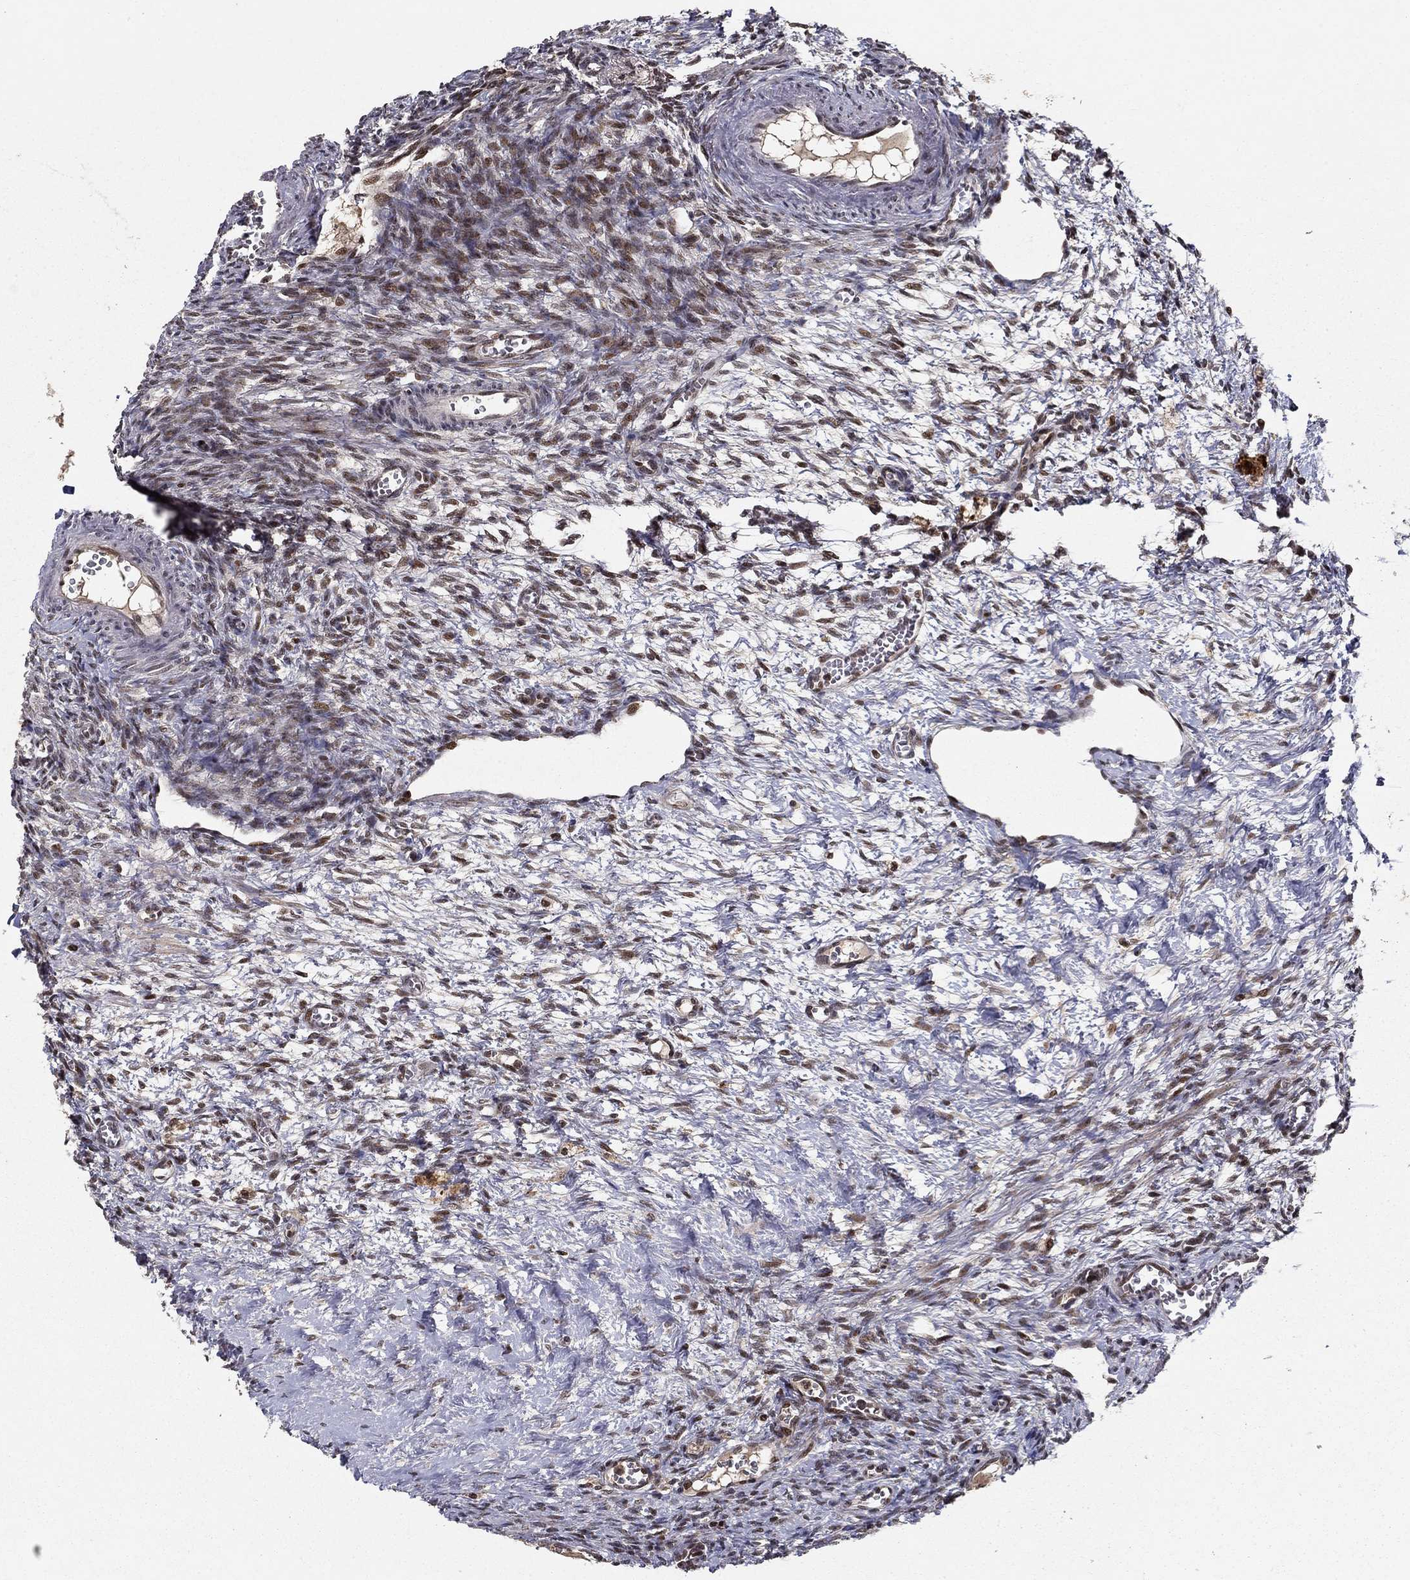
{"staining": {"intensity": "weak", "quantity": "25%-75%", "location": "nuclear"}, "tissue": "ovary", "cell_type": "Ovarian stroma cells", "image_type": "normal", "snomed": [{"axis": "morphology", "description": "Normal tissue, NOS"}, {"axis": "topography", "description": "Ovary"}], "caption": "An image showing weak nuclear positivity in about 25%-75% of ovarian stroma cells in normal ovary, as visualized by brown immunohistochemical staining.", "gene": "CDCA7L", "patient": {"sex": "female", "age": 27}}